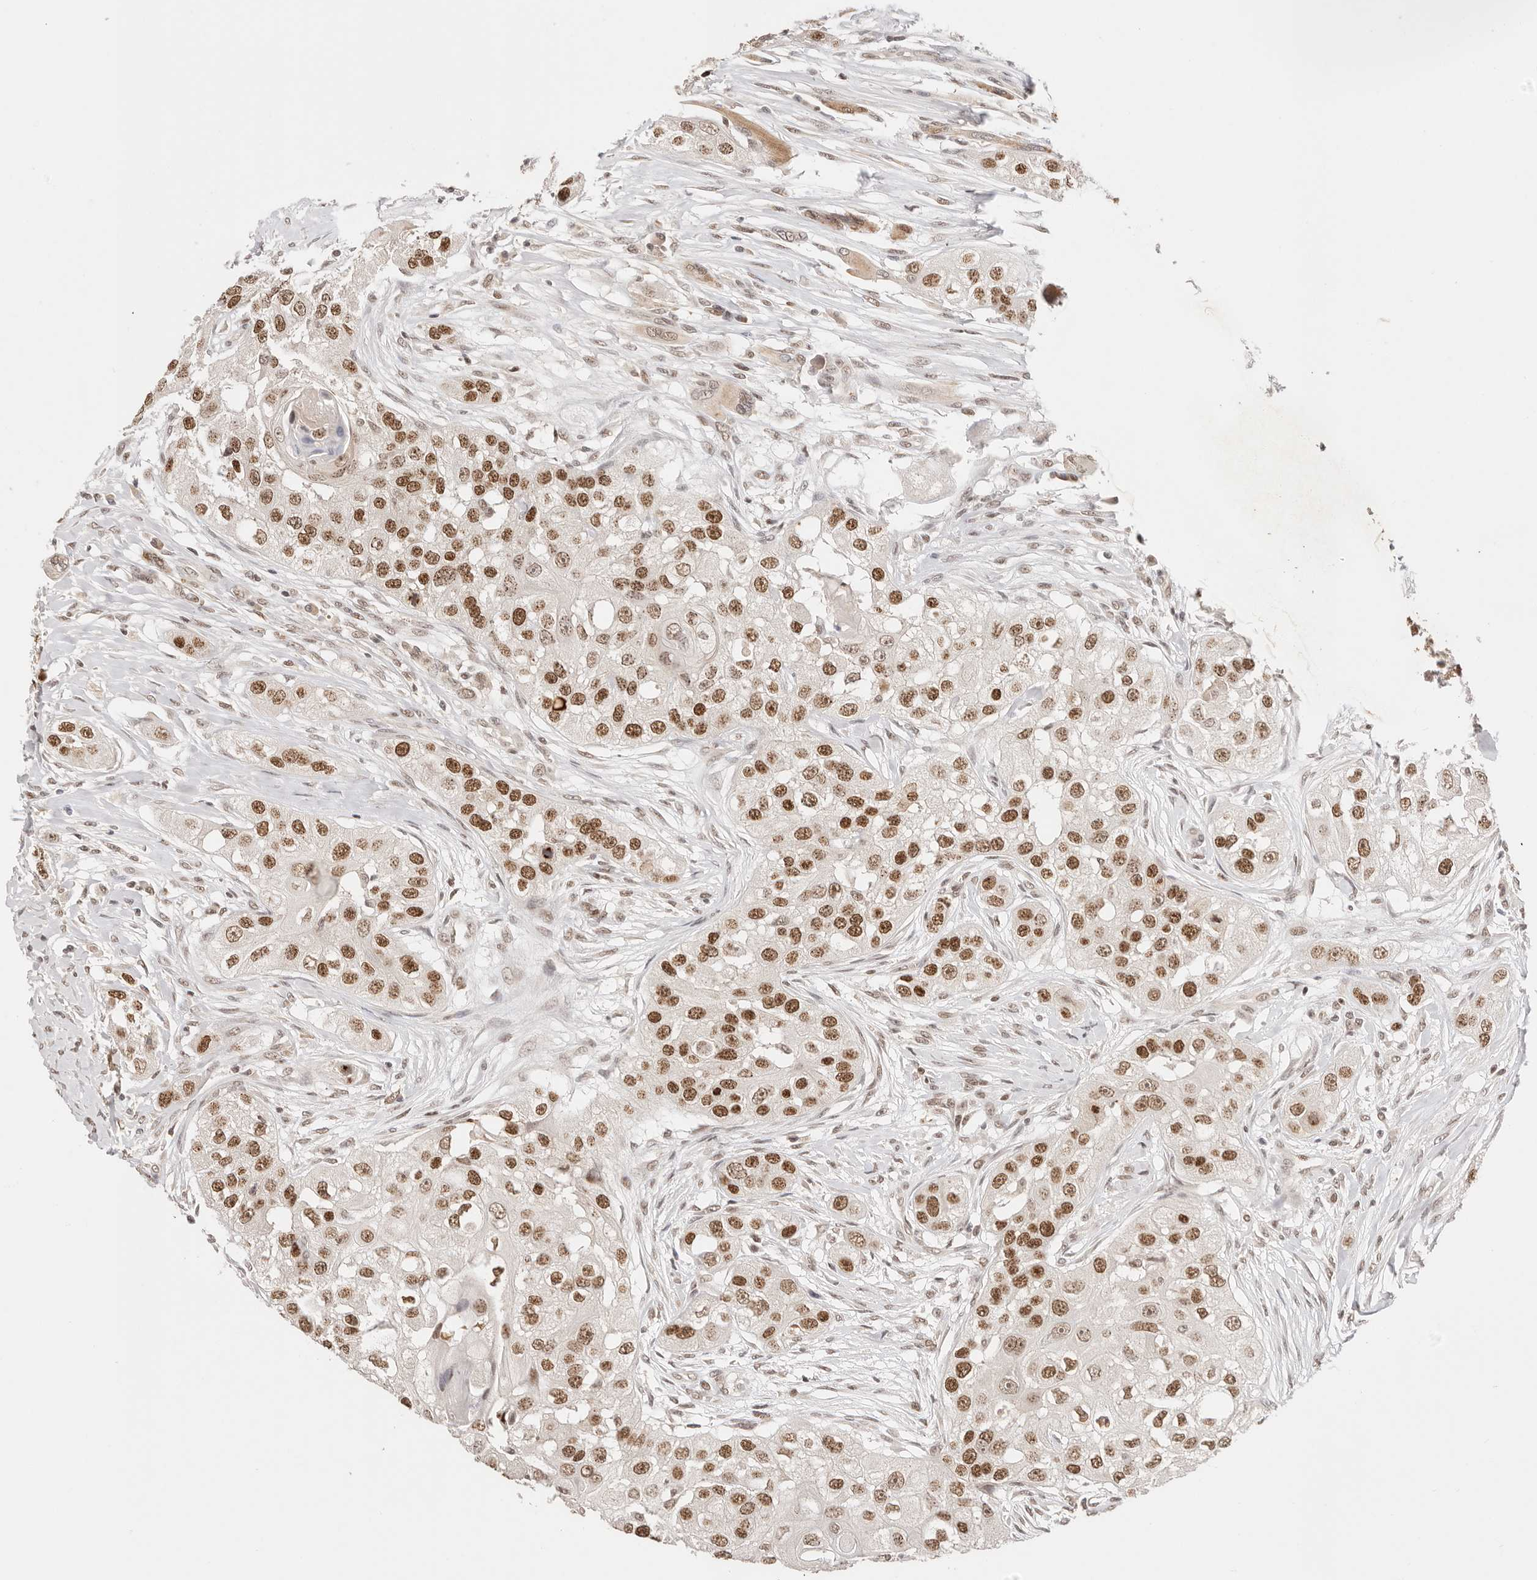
{"staining": {"intensity": "strong", "quantity": ">75%", "location": "nuclear"}, "tissue": "head and neck cancer", "cell_type": "Tumor cells", "image_type": "cancer", "snomed": [{"axis": "morphology", "description": "Normal tissue, NOS"}, {"axis": "morphology", "description": "Squamous cell carcinoma, NOS"}, {"axis": "topography", "description": "Skeletal muscle"}, {"axis": "topography", "description": "Head-Neck"}], "caption": "Squamous cell carcinoma (head and neck) was stained to show a protein in brown. There is high levels of strong nuclear positivity in about >75% of tumor cells.", "gene": "RFC3", "patient": {"sex": "male", "age": 51}}